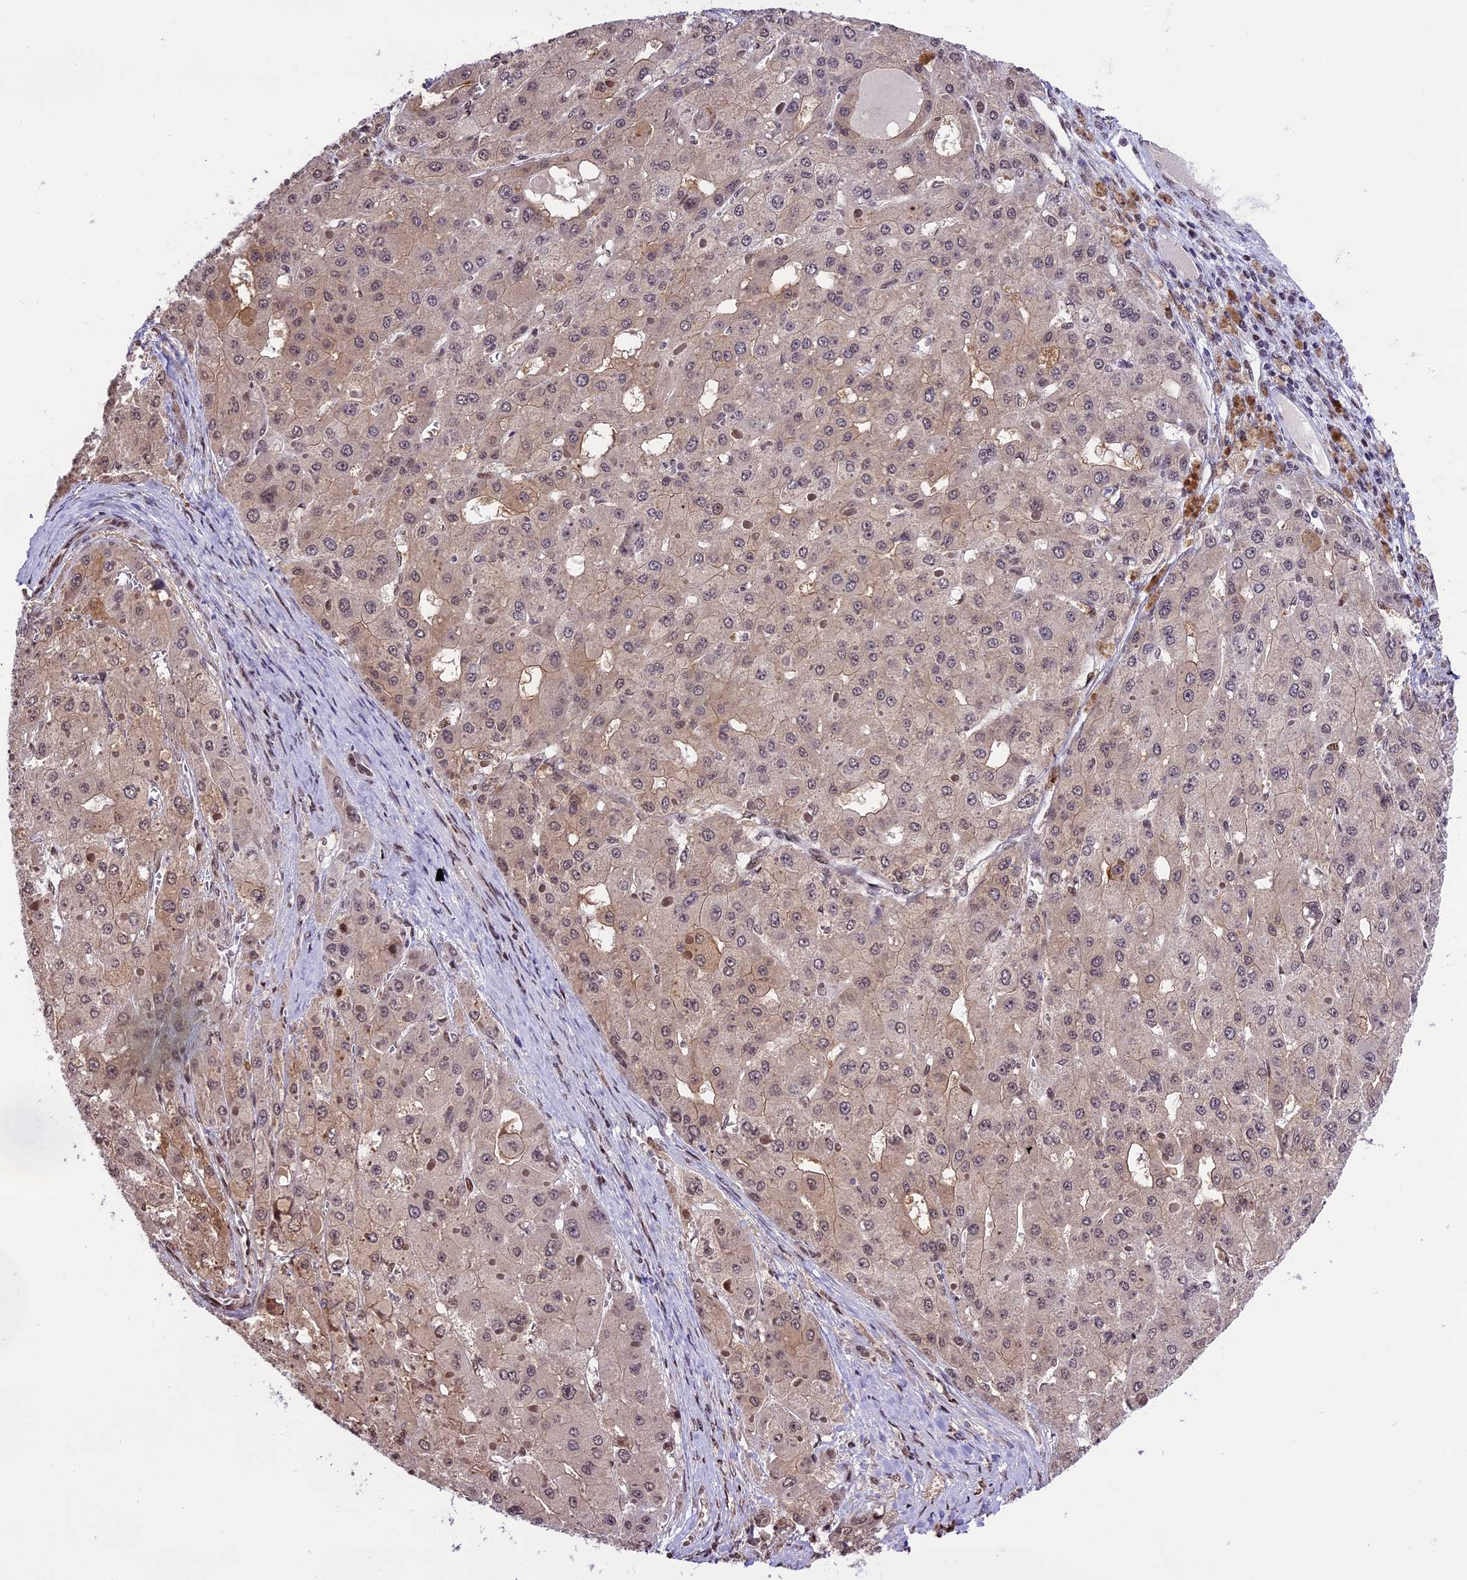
{"staining": {"intensity": "weak", "quantity": "25%-75%", "location": "cytoplasmic/membranous,nuclear"}, "tissue": "liver cancer", "cell_type": "Tumor cells", "image_type": "cancer", "snomed": [{"axis": "morphology", "description": "Carcinoma, Hepatocellular, NOS"}, {"axis": "topography", "description": "Liver"}], "caption": "Hepatocellular carcinoma (liver) stained with a protein marker reveals weak staining in tumor cells.", "gene": "POLR3E", "patient": {"sex": "female", "age": 73}}